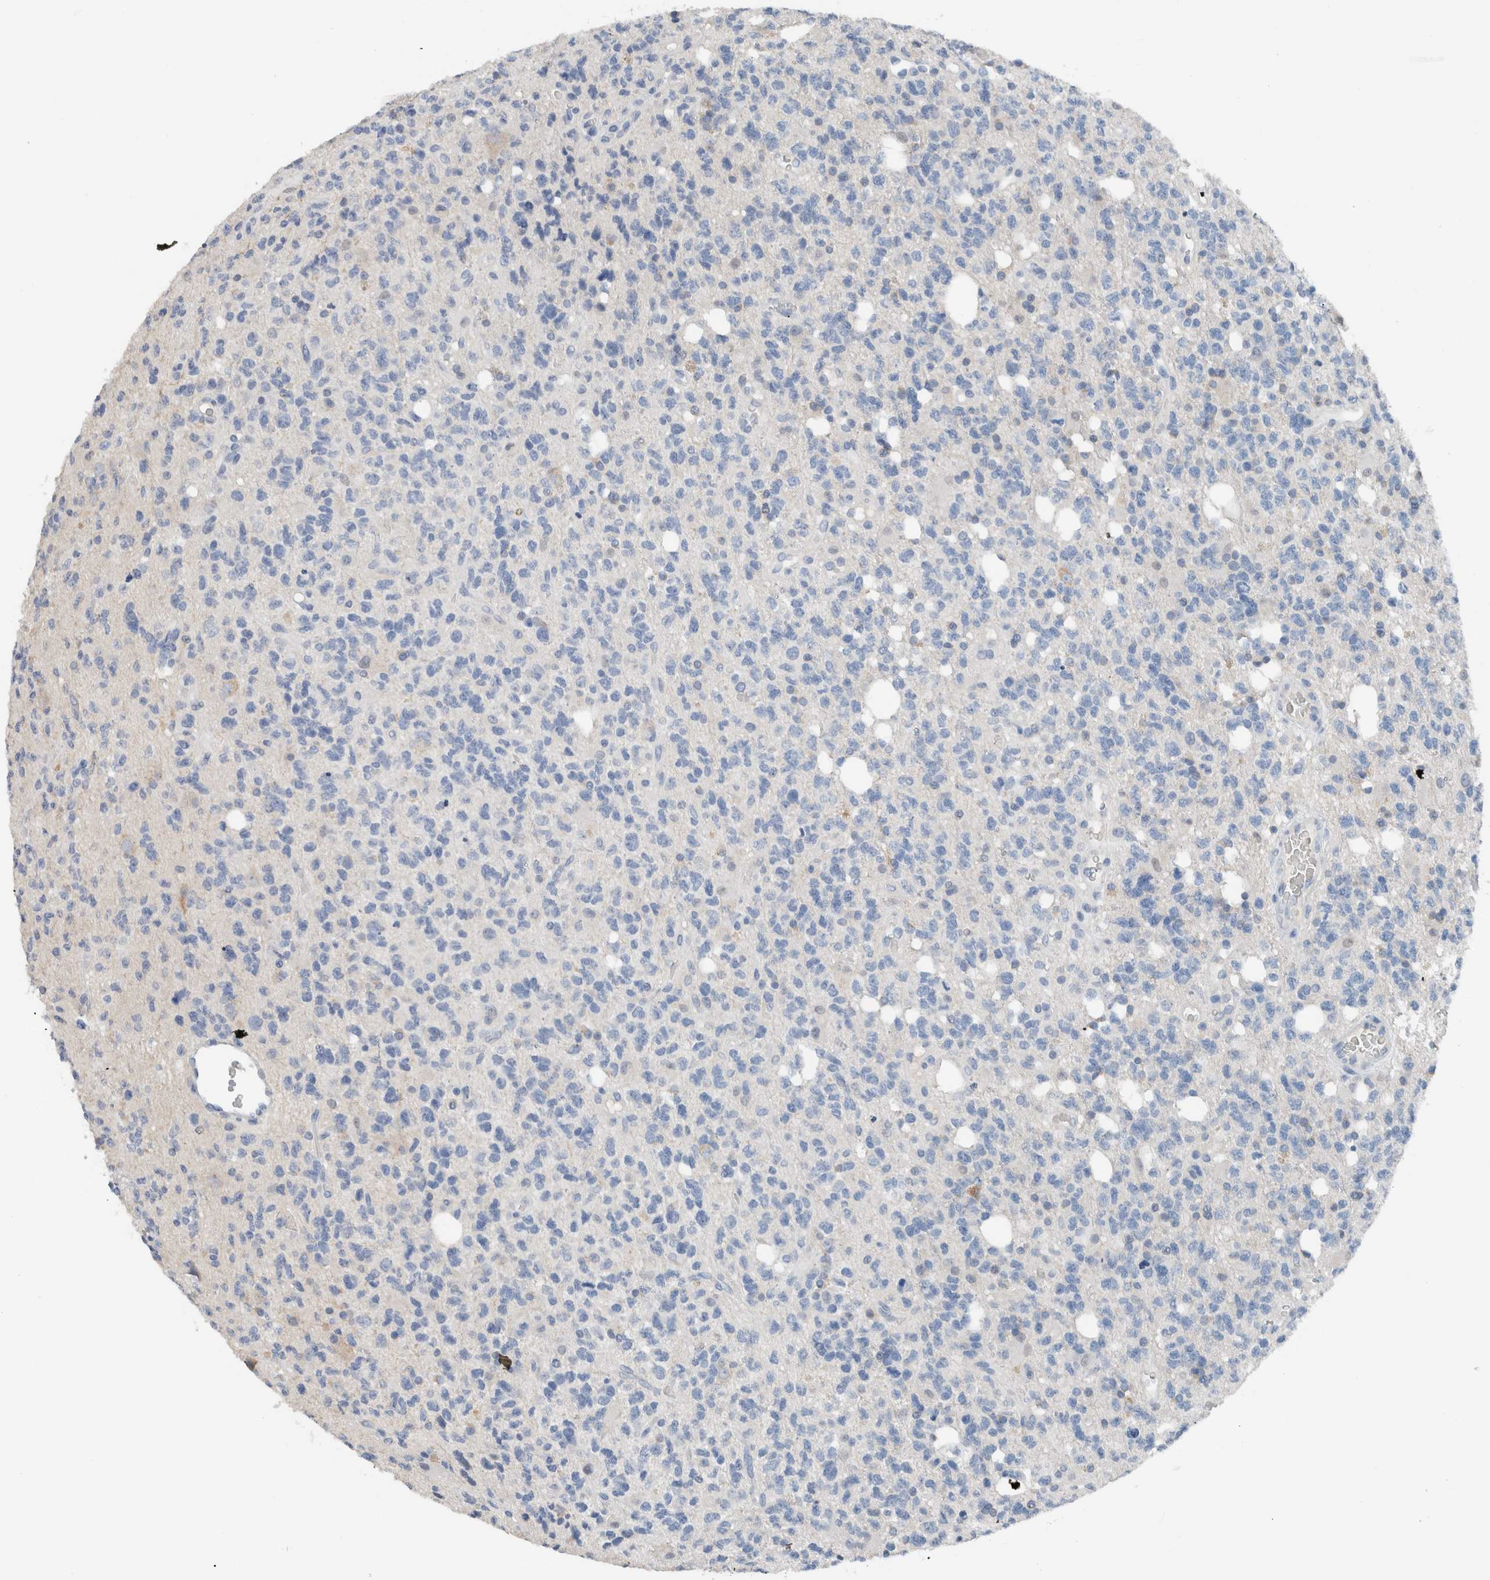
{"staining": {"intensity": "negative", "quantity": "none", "location": "none"}, "tissue": "glioma", "cell_type": "Tumor cells", "image_type": "cancer", "snomed": [{"axis": "morphology", "description": "Glioma, malignant, High grade"}, {"axis": "topography", "description": "Brain"}], "caption": "This is an immunohistochemistry histopathology image of glioma. There is no staining in tumor cells.", "gene": "DUOX1", "patient": {"sex": "female", "age": 62}}